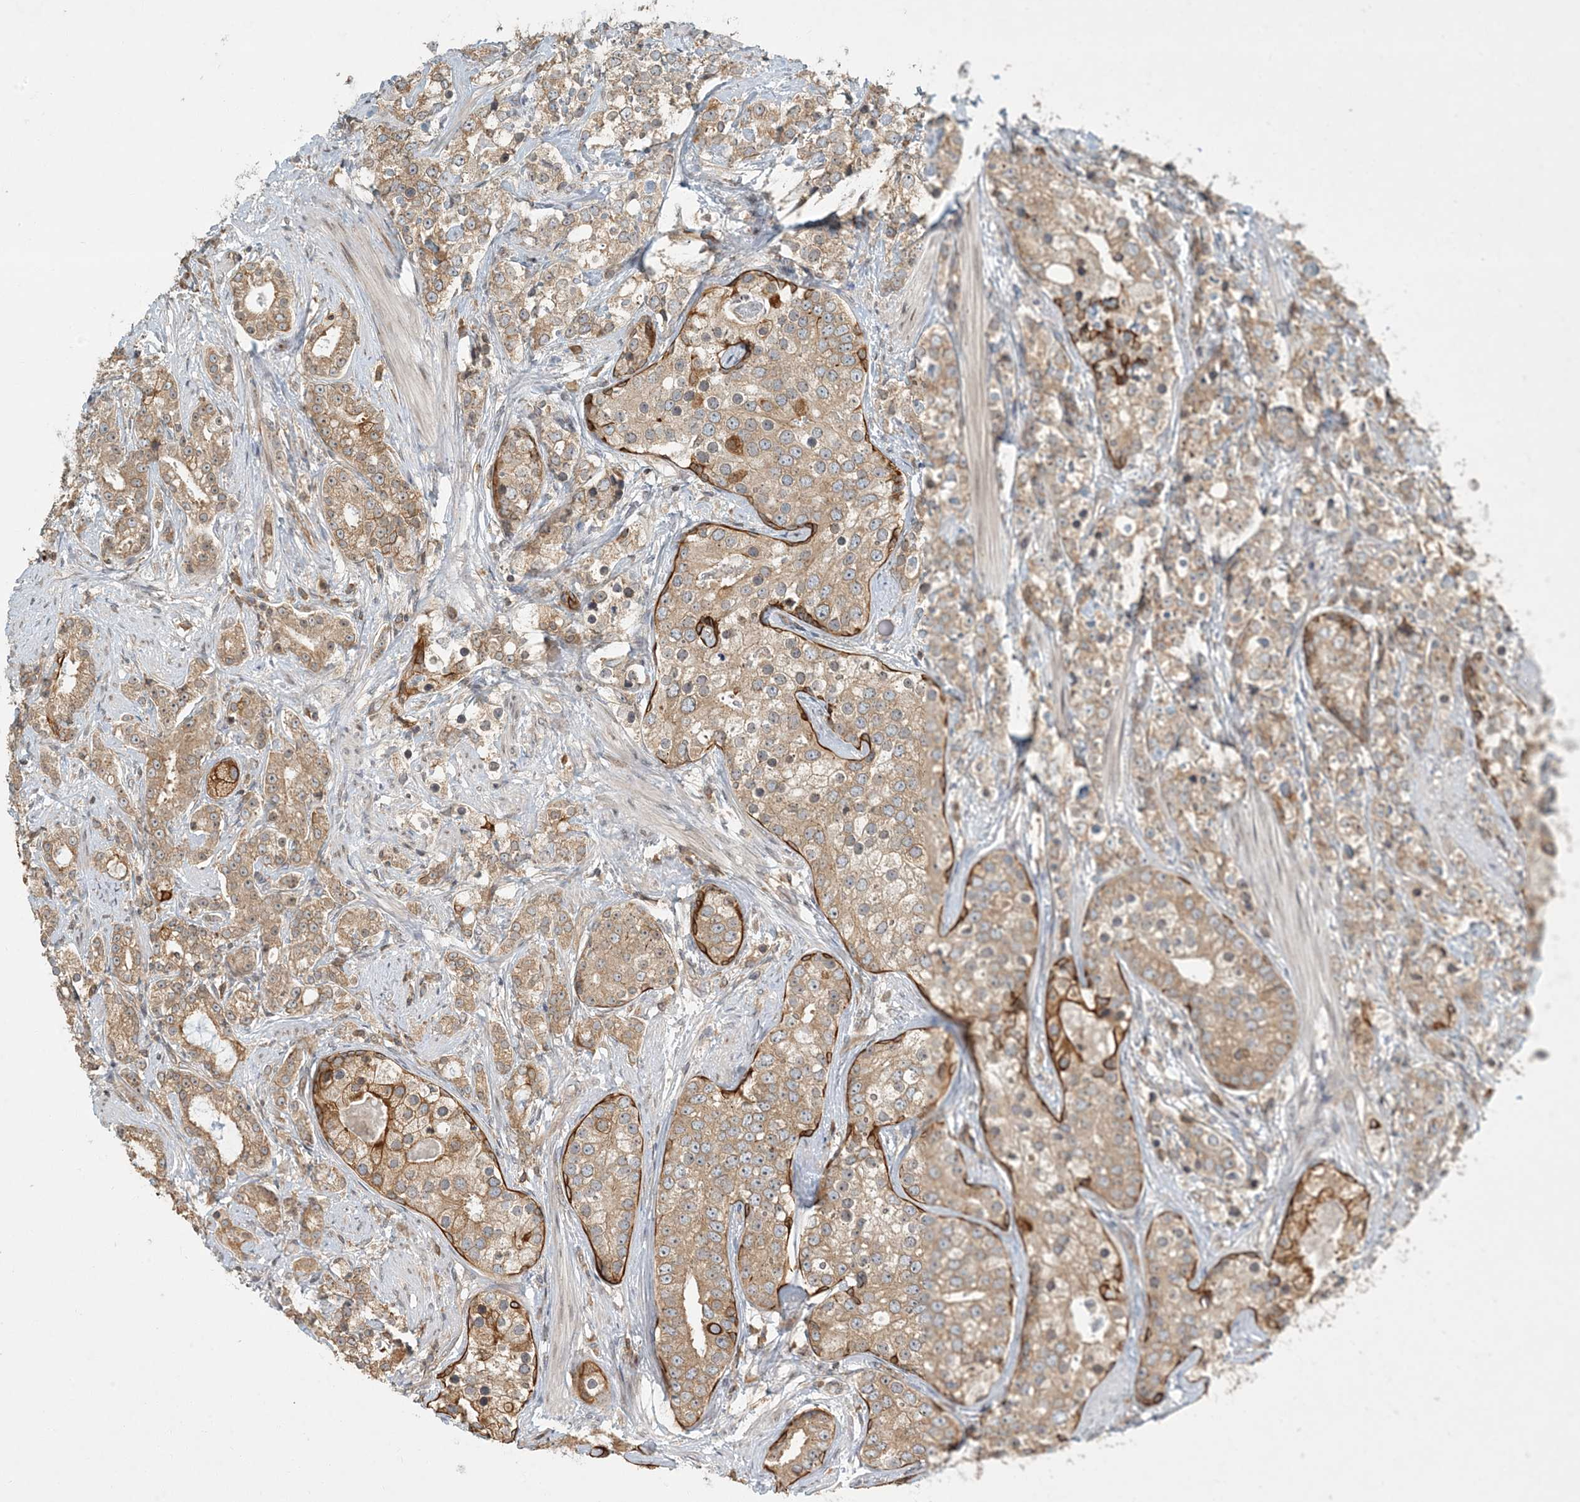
{"staining": {"intensity": "moderate", "quantity": ">75%", "location": "cytoplasmic/membranous"}, "tissue": "prostate cancer", "cell_type": "Tumor cells", "image_type": "cancer", "snomed": [{"axis": "morphology", "description": "Adenocarcinoma, High grade"}, {"axis": "topography", "description": "Prostate"}], "caption": "High-power microscopy captured an immunohistochemistry (IHC) micrograph of adenocarcinoma (high-grade) (prostate), revealing moderate cytoplasmic/membranous staining in approximately >75% of tumor cells. Nuclei are stained in blue.", "gene": "COMMD8", "patient": {"sex": "male", "age": 69}}